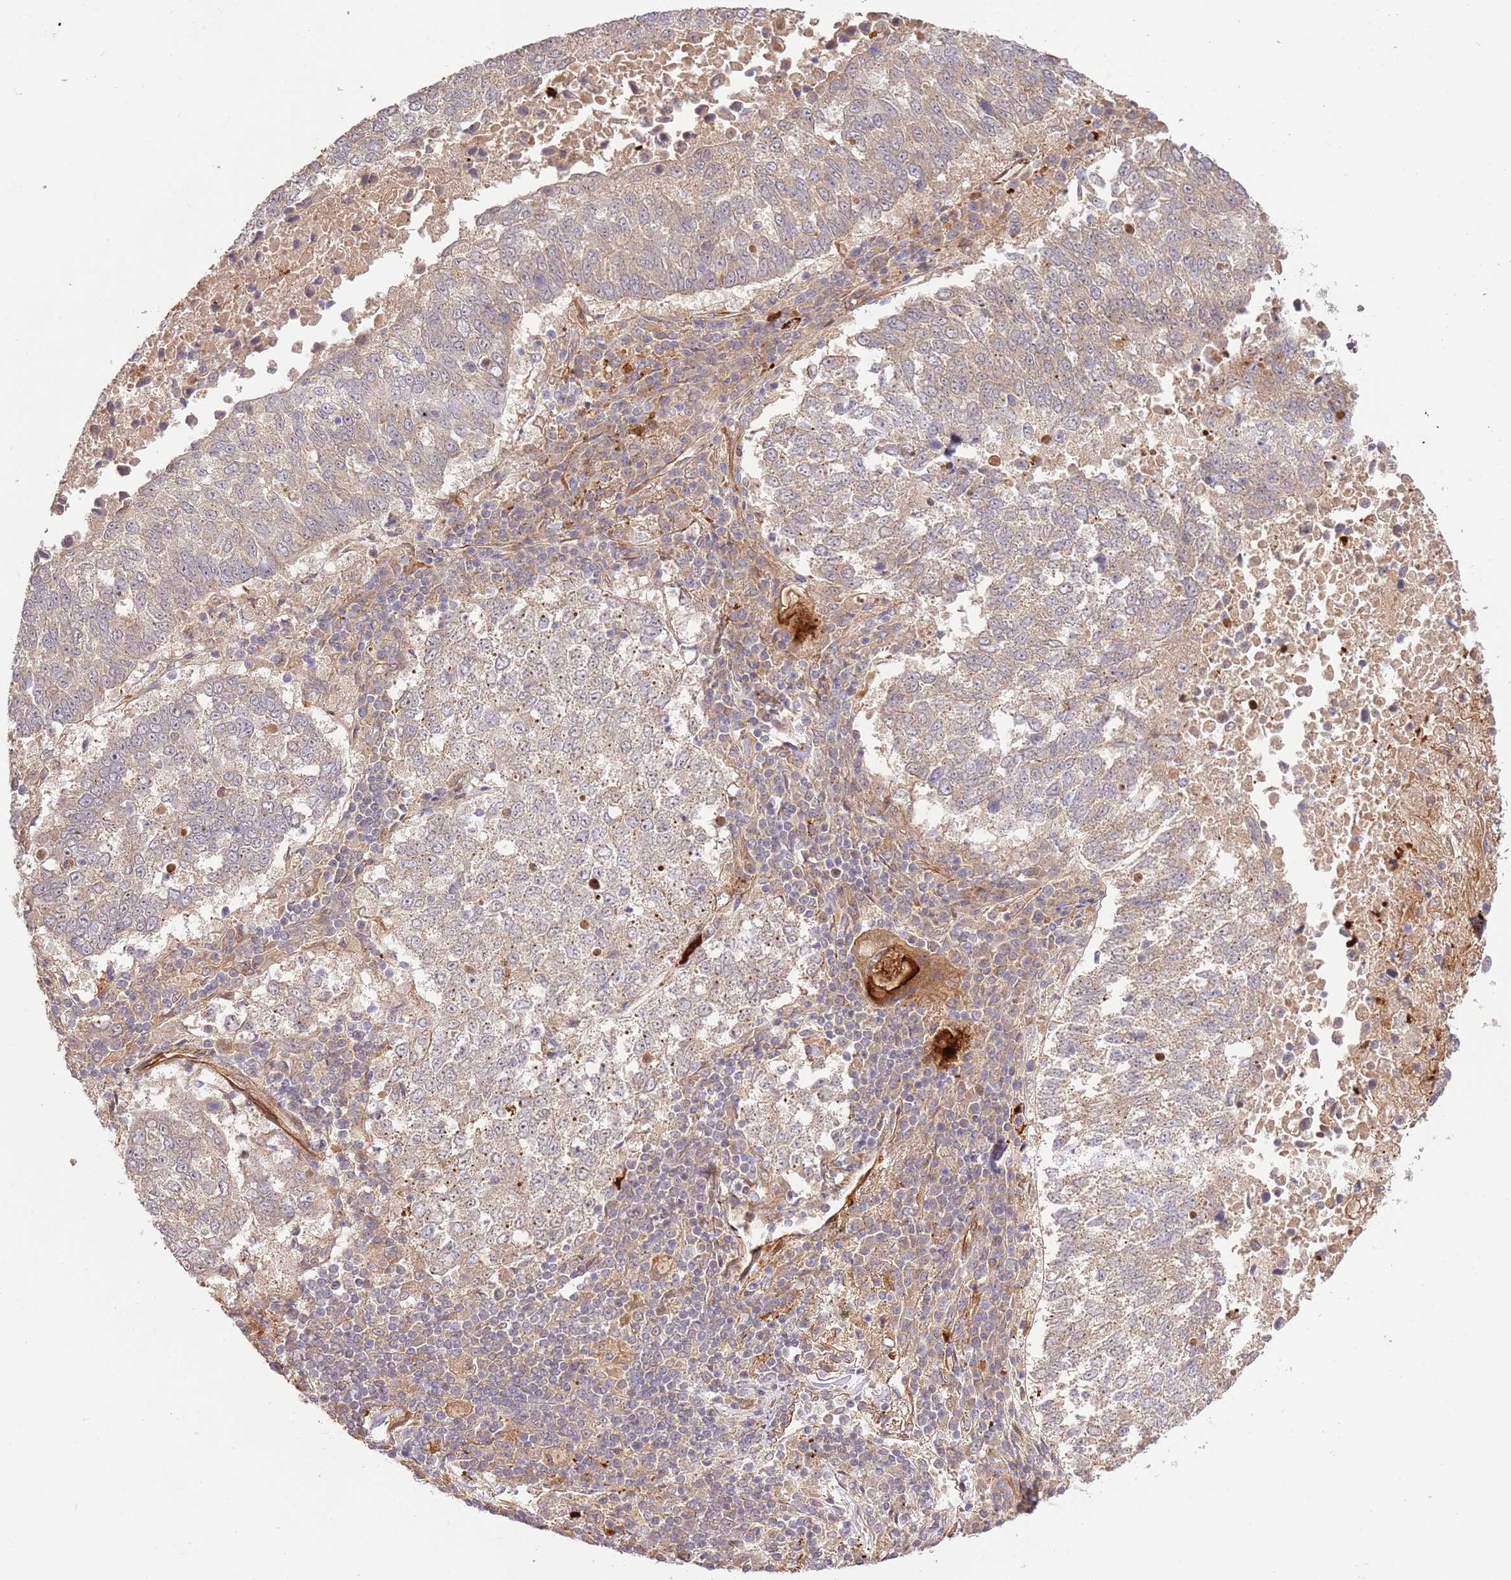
{"staining": {"intensity": "weak", "quantity": "25%-75%", "location": "cytoplasmic/membranous"}, "tissue": "lung cancer", "cell_type": "Tumor cells", "image_type": "cancer", "snomed": [{"axis": "morphology", "description": "Squamous cell carcinoma, NOS"}, {"axis": "topography", "description": "Lung"}], "caption": "Immunohistochemical staining of human squamous cell carcinoma (lung) reveals low levels of weak cytoplasmic/membranous expression in approximately 25%-75% of tumor cells.", "gene": "NEK3", "patient": {"sex": "male", "age": 73}}